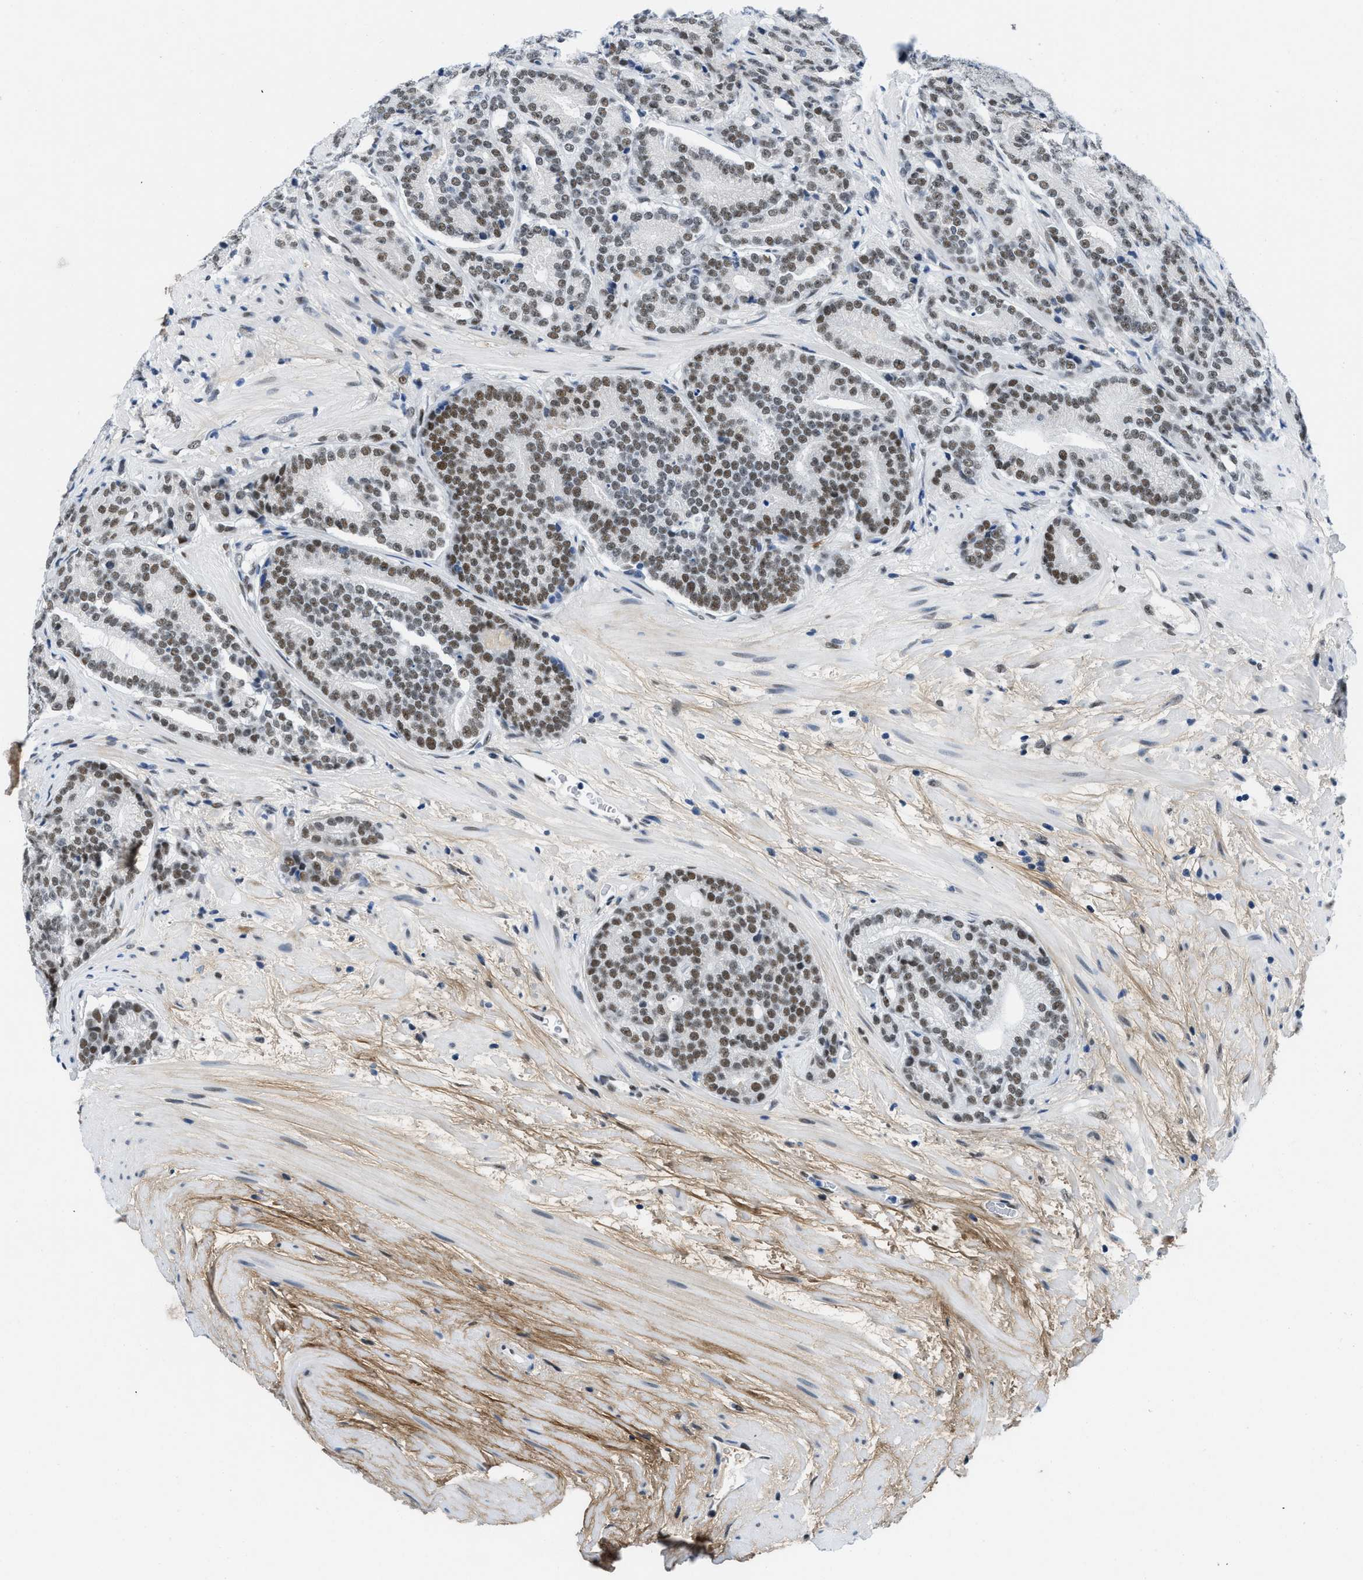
{"staining": {"intensity": "moderate", "quantity": ">75%", "location": "nuclear"}, "tissue": "prostate cancer", "cell_type": "Tumor cells", "image_type": "cancer", "snomed": [{"axis": "morphology", "description": "Adenocarcinoma, High grade"}, {"axis": "topography", "description": "Prostate"}], "caption": "Moderate nuclear staining is appreciated in about >75% of tumor cells in prostate cancer (adenocarcinoma (high-grade)).", "gene": "SMARCAD1", "patient": {"sex": "male", "age": 61}}